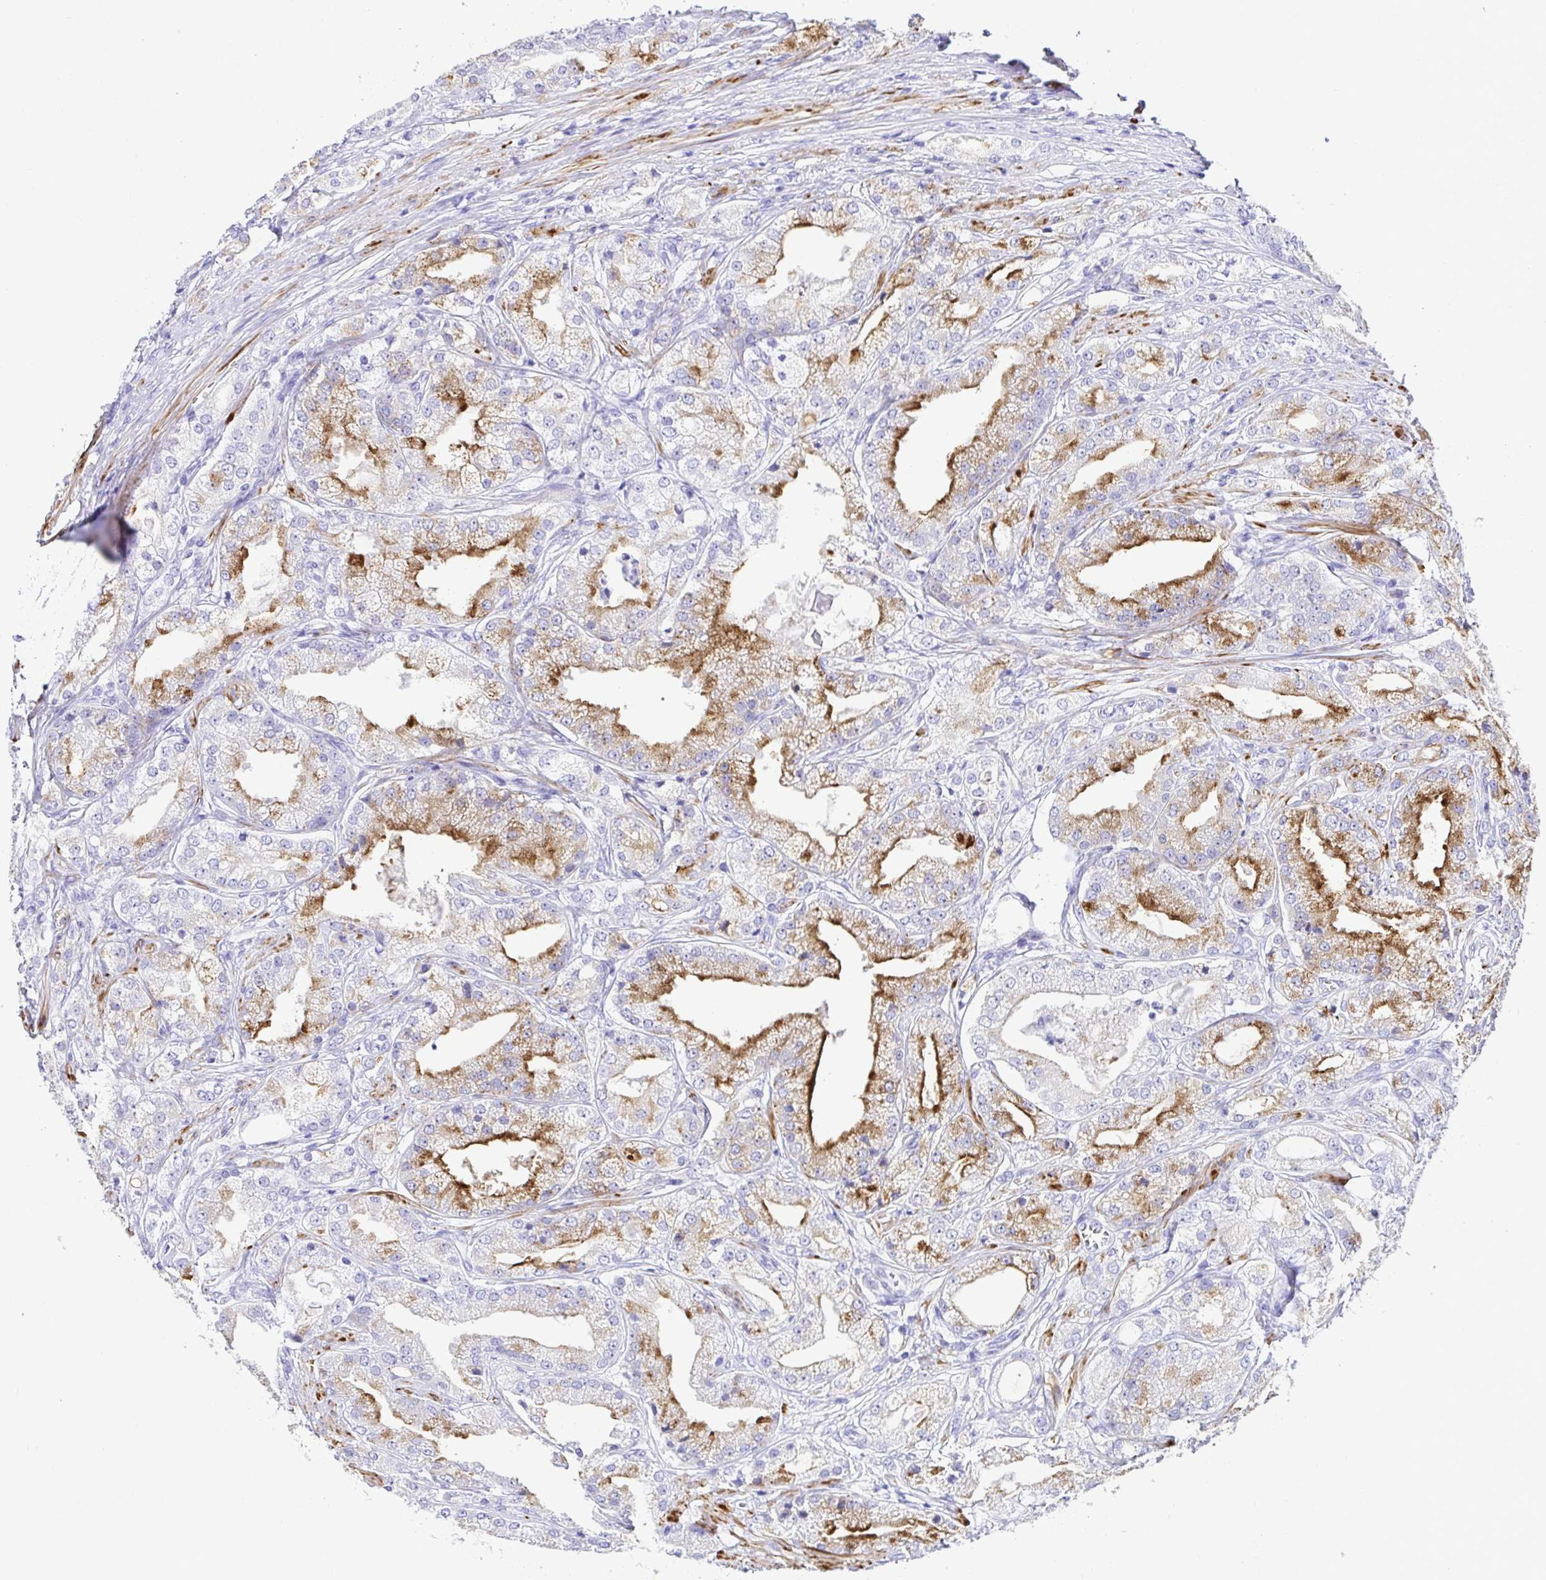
{"staining": {"intensity": "moderate", "quantity": "25%-75%", "location": "cytoplasmic/membranous"}, "tissue": "prostate cancer", "cell_type": "Tumor cells", "image_type": "cancer", "snomed": [{"axis": "morphology", "description": "Adenocarcinoma, High grade"}, {"axis": "topography", "description": "Prostate"}], "caption": "Immunohistochemistry (IHC) photomicrograph of adenocarcinoma (high-grade) (prostate) stained for a protein (brown), which displays medium levels of moderate cytoplasmic/membranous expression in about 25%-75% of tumor cells.", "gene": "BACE2", "patient": {"sex": "male", "age": 61}}